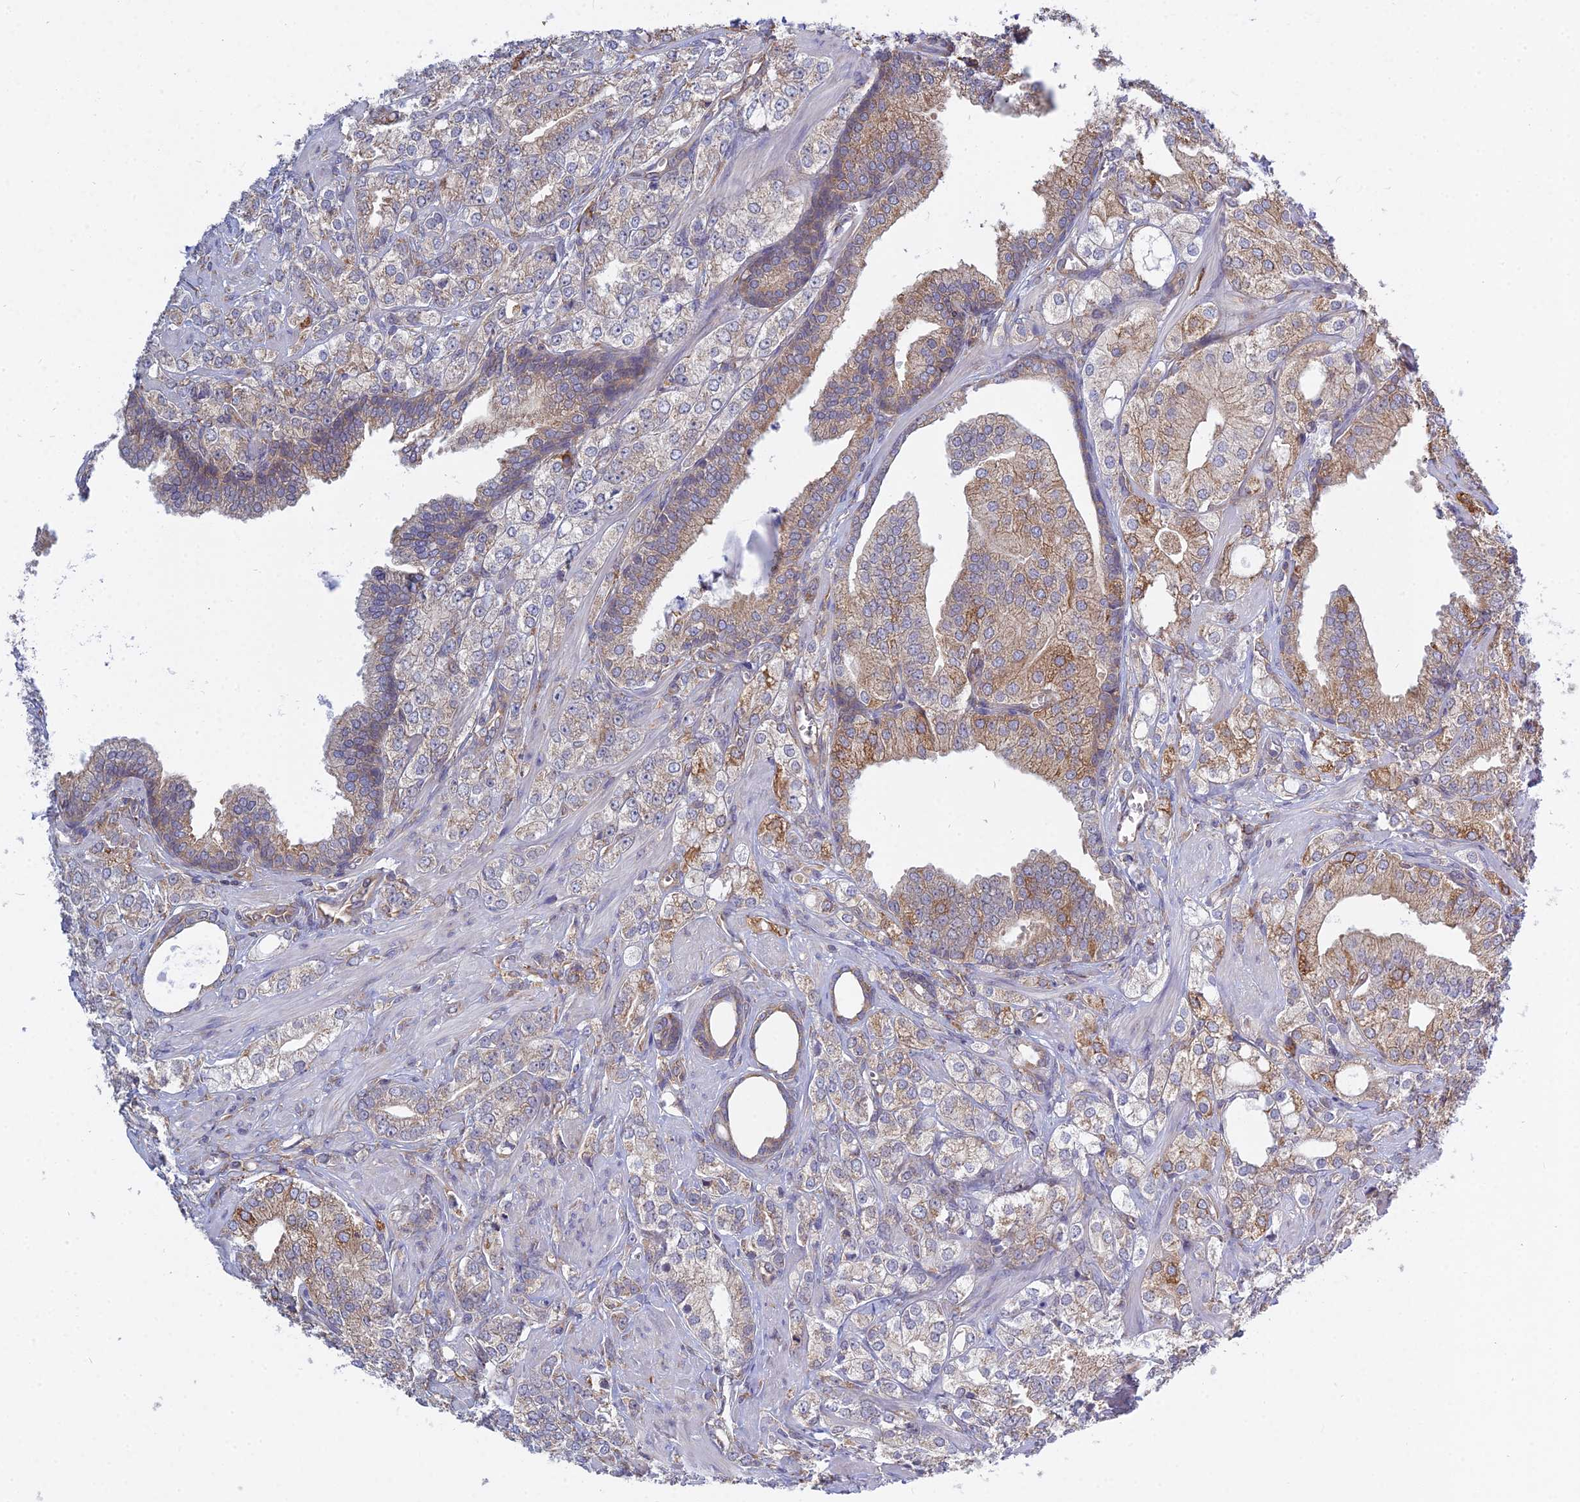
{"staining": {"intensity": "moderate", "quantity": "25%-75%", "location": "cytoplasmic/membranous"}, "tissue": "prostate cancer", "cell_type": "Tumor cells", "image_type": "cancer", "snomed": [{"axis": "morphology", "description": "Adenocarcinoma, High grade"}, {"axis": "topography", "description": "Prostate"}], "caption": "Approximately 25%-75% of tumor cells in human adenocarcinoma (high-grade) (prostate) demonstrate moderate cytoplasmic/membranous protein expression as visualized by brown immunohistochemical staining.", "gene": "KIAA1143", "patient": {"sex": "male", "age": 50}}